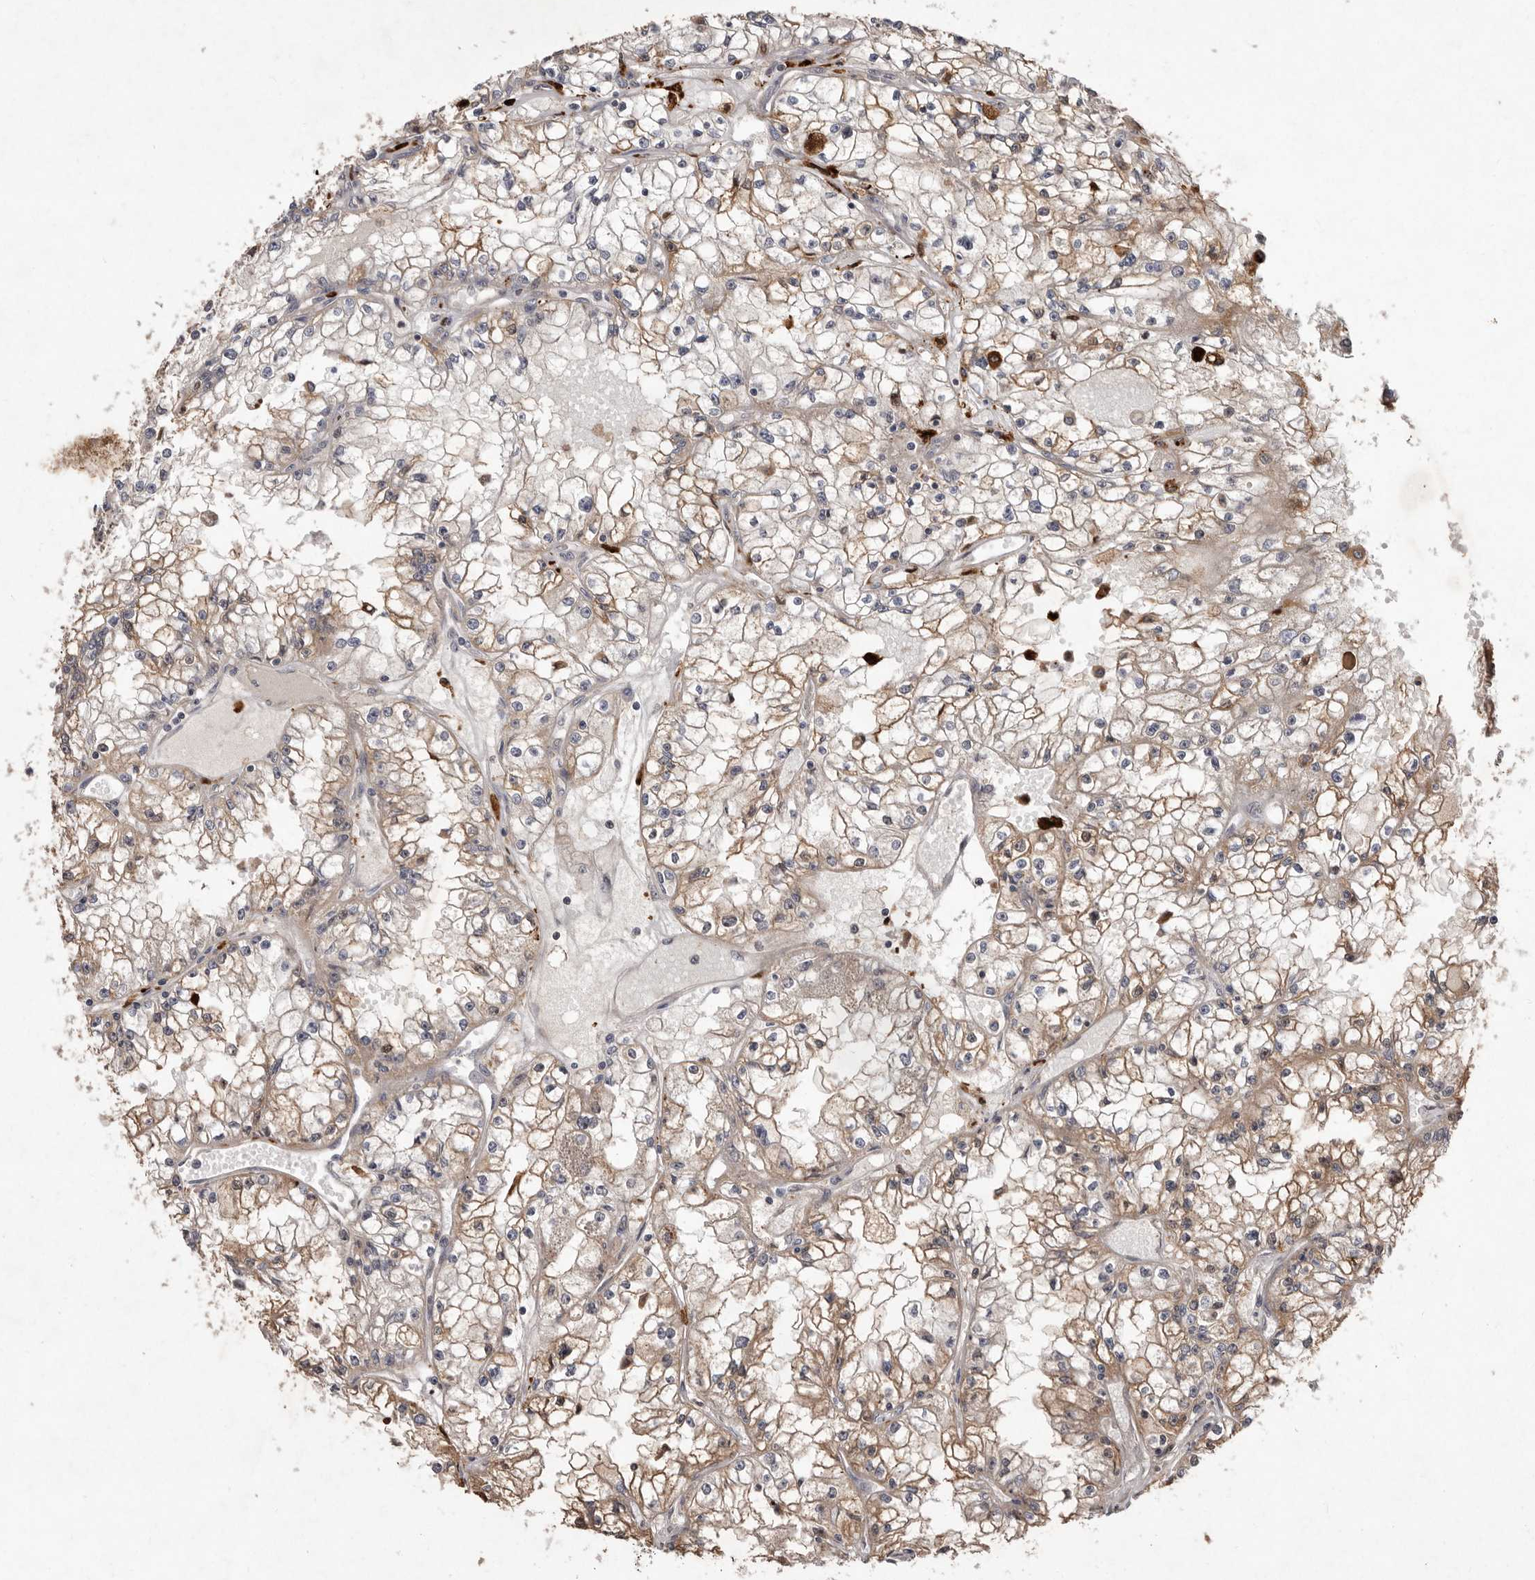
{"staining": {"intensity": "moderate", "quantity": "25%-75%", "location": "cytoplasmic/membranous"}, "tissue": "renal cancer", "cell_type": "Tumor cells", "image_type": "cancer", "snomed": [{"axis": "morphology", "description": "Adenocarcinoma, NOS"}, {"axis": "topography", "description": "Kidney"}], "caption": "Moderate cytoplasmic/membranous protein positivity is present in approximately 25%-75% of tumor cells in adenocarcinoma (renal).", "gene": "FLAD1", "patient": {"sex": "male", "age": 56}}